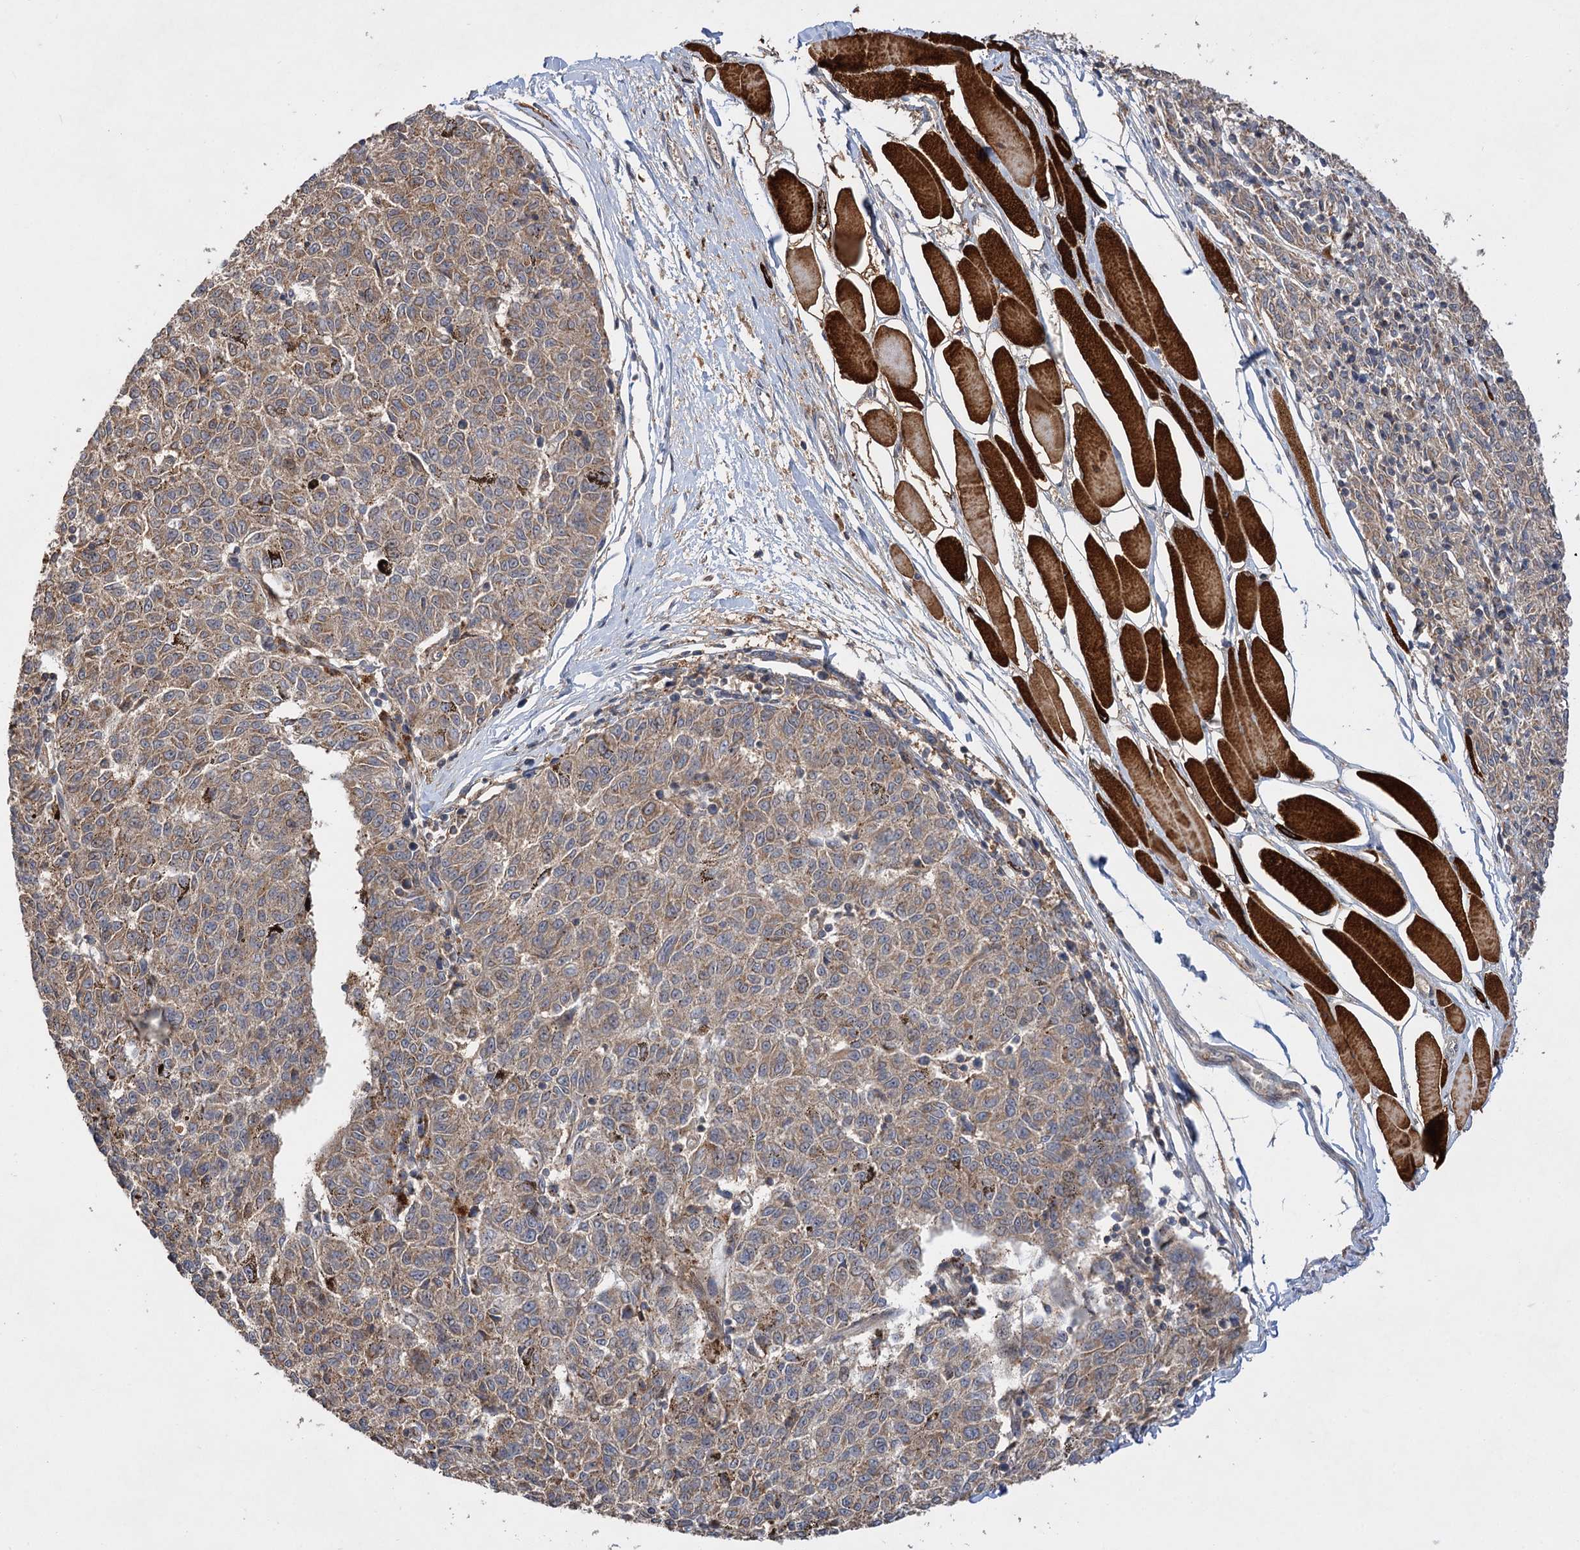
{"staining": {"intensity": "weak", "quantity": ">75%", "location": "cytoplasmic/membranous"}, "tissue": "melanoma", "cell_type": "Tumor cells", "image_type": "cancer", "snomed": [{"axis": "morphology", "description": "Malignant melanoma, NOS"}, {"axis": "topography", "description": "Skin"}], "caption": "Protein staining displays weak cytoplasmic/membranous staining in about >75% of tumor cells in malignant melanoma.", "gene": "FBXW8", "patient": {"sex": "female", "age": 72}}